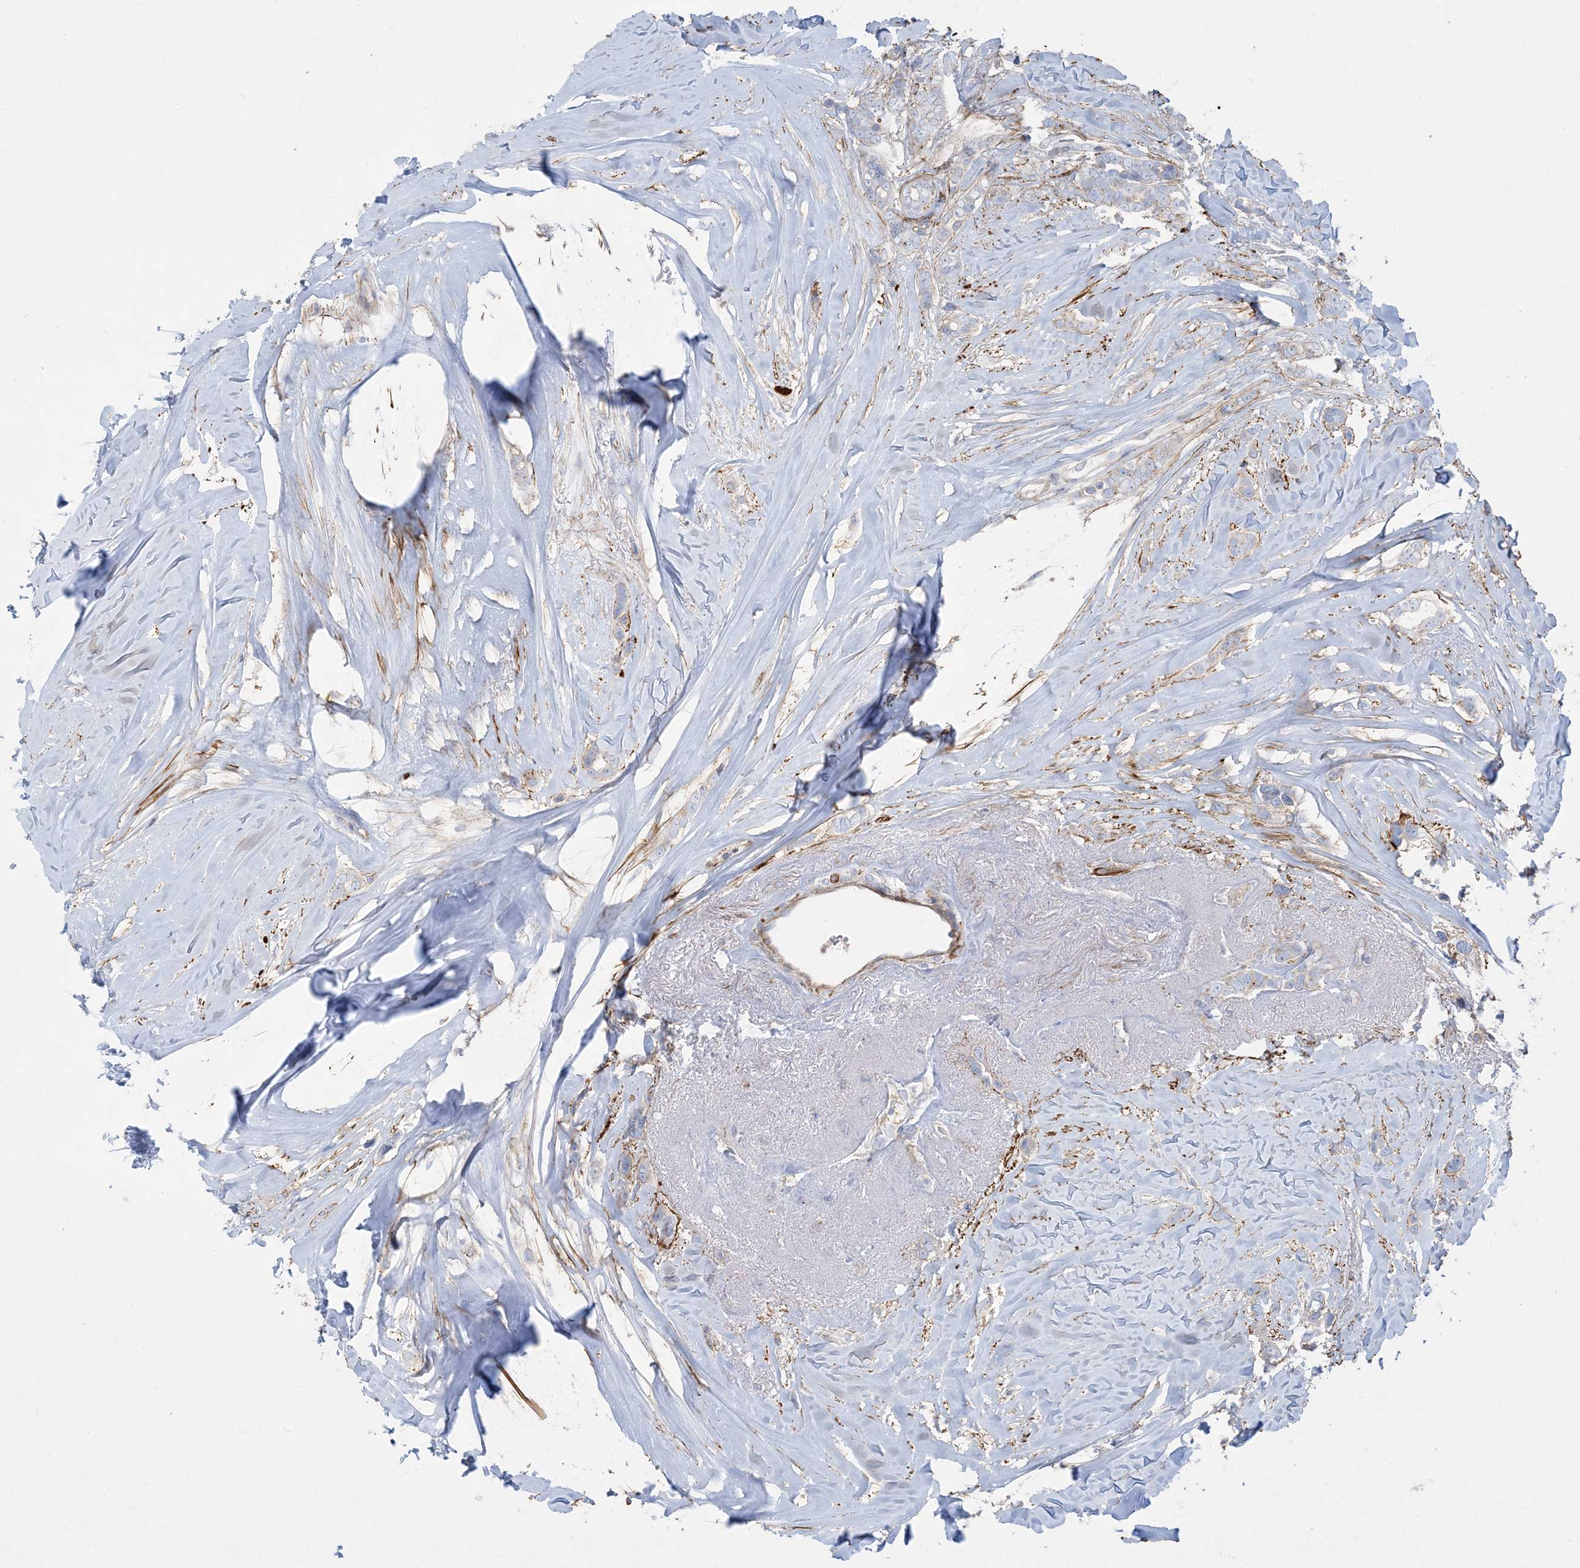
{"staining": {"intensity": "negative", "quantity": "none", "location": "none"}, "tissue": "breast cancer", "cell_type": "Tumor cells", "image_type": "cancer", "snomed": [{"axis": "morphology", "description": "Lobular carcinoma"}, {"axis": "topography", "description": "Breast"}], "caption": "Image shows no protein positivity in tumor cells of breast lobular carcinoma tissue. (DAB (3,3'-diaminobenzidine) IHC visualized using brightfield microscopy, high magnification).", "gene": "GTF3C2", "patient": {"sex": "female", "age": 51}}